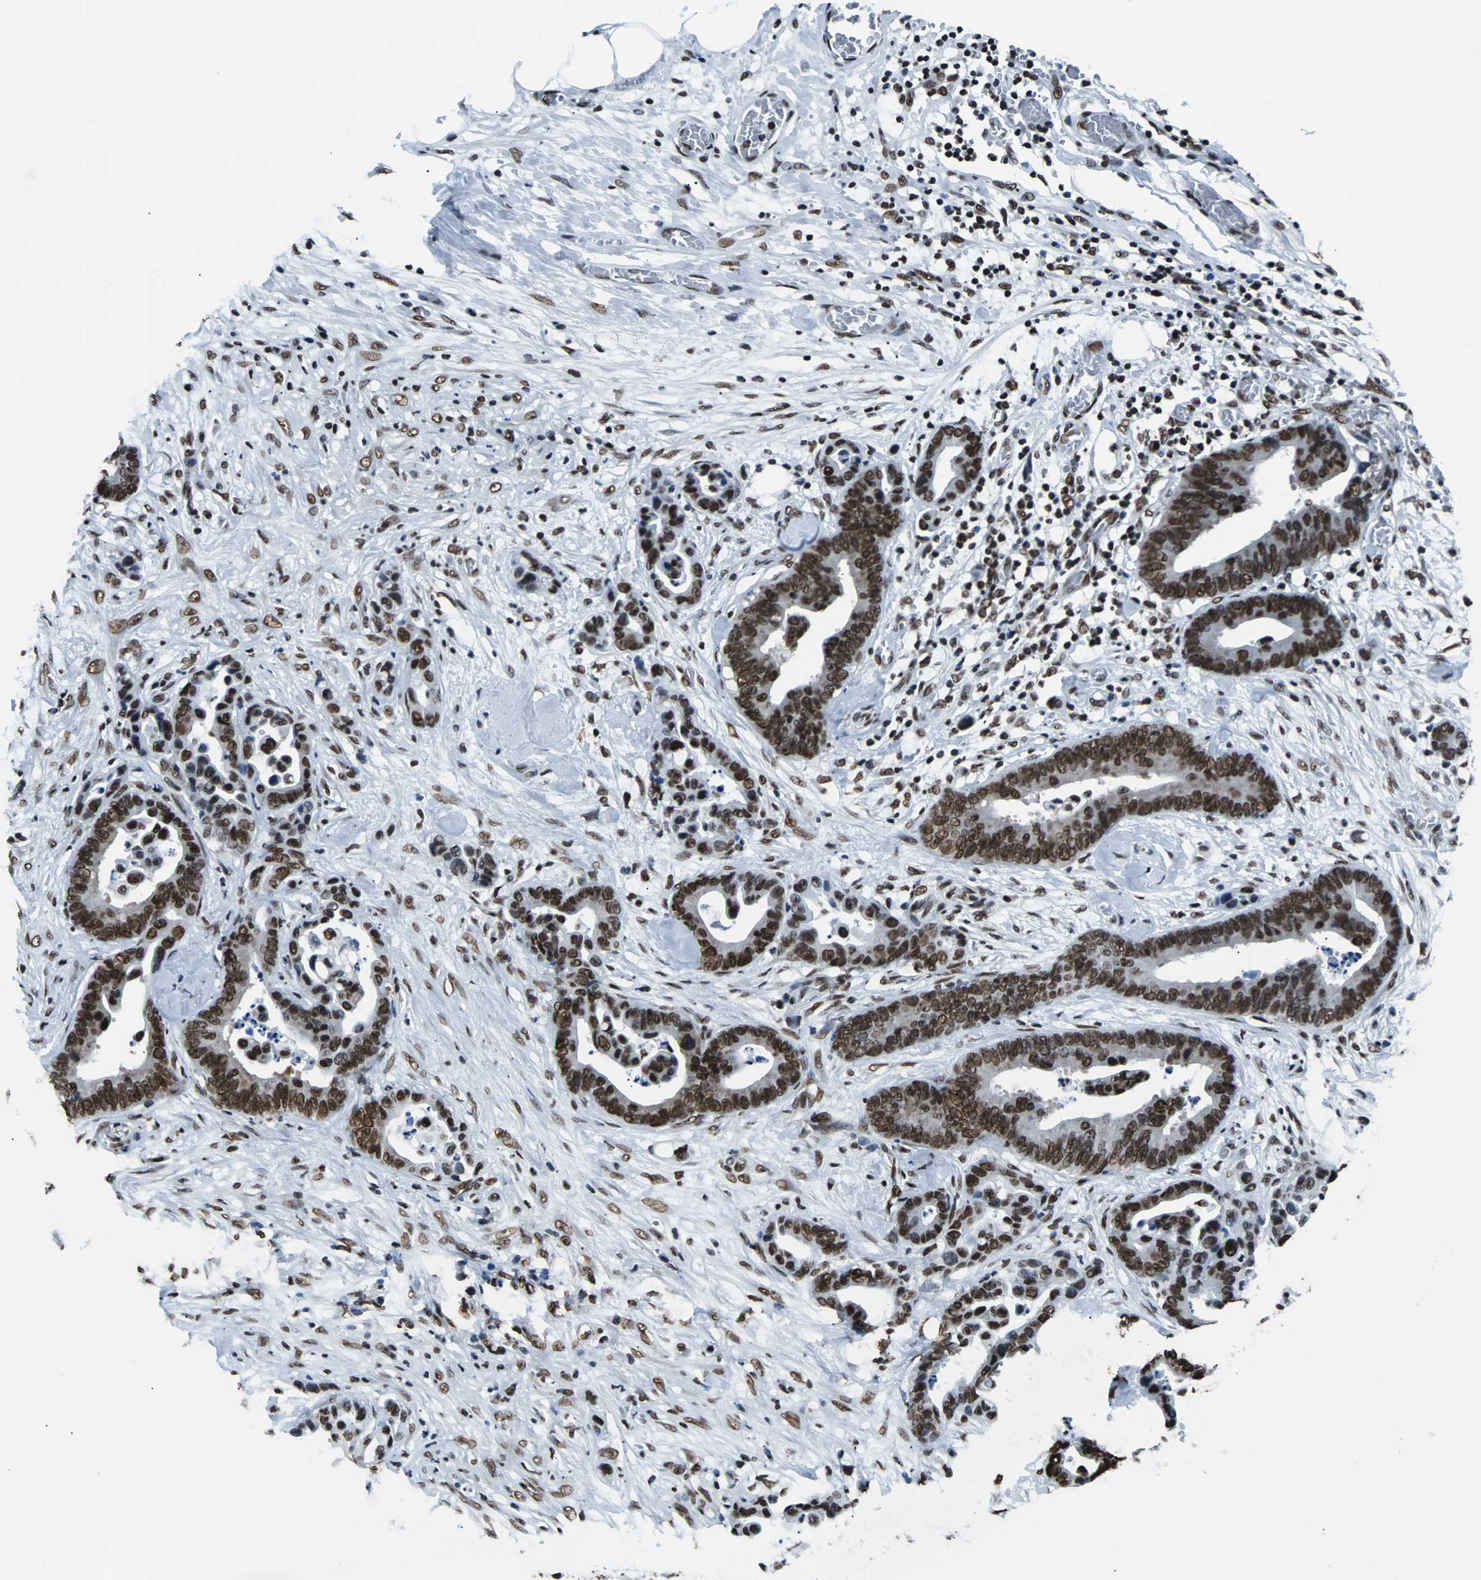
{"staining": {"intensity": "strong", "quantity": ">75%", "location": "nuclear"}, "tissue": "colorectal cancer", "cell_type": "Tumor cells", "image_type": "cancer", "snomed": [{"axis": "morphology", "description": "Adenocarcinoma, NOS"}, {"axis": "topography", "description": "Colon"}], "caption": "Colorectal cancer (adenocarcinoma) stained with immunohistochemistry displays strong nuclear positivity in about >75% of tumor cells.", "gene": "FUBP1", "patient": {"sex": "male", "age": 82}}